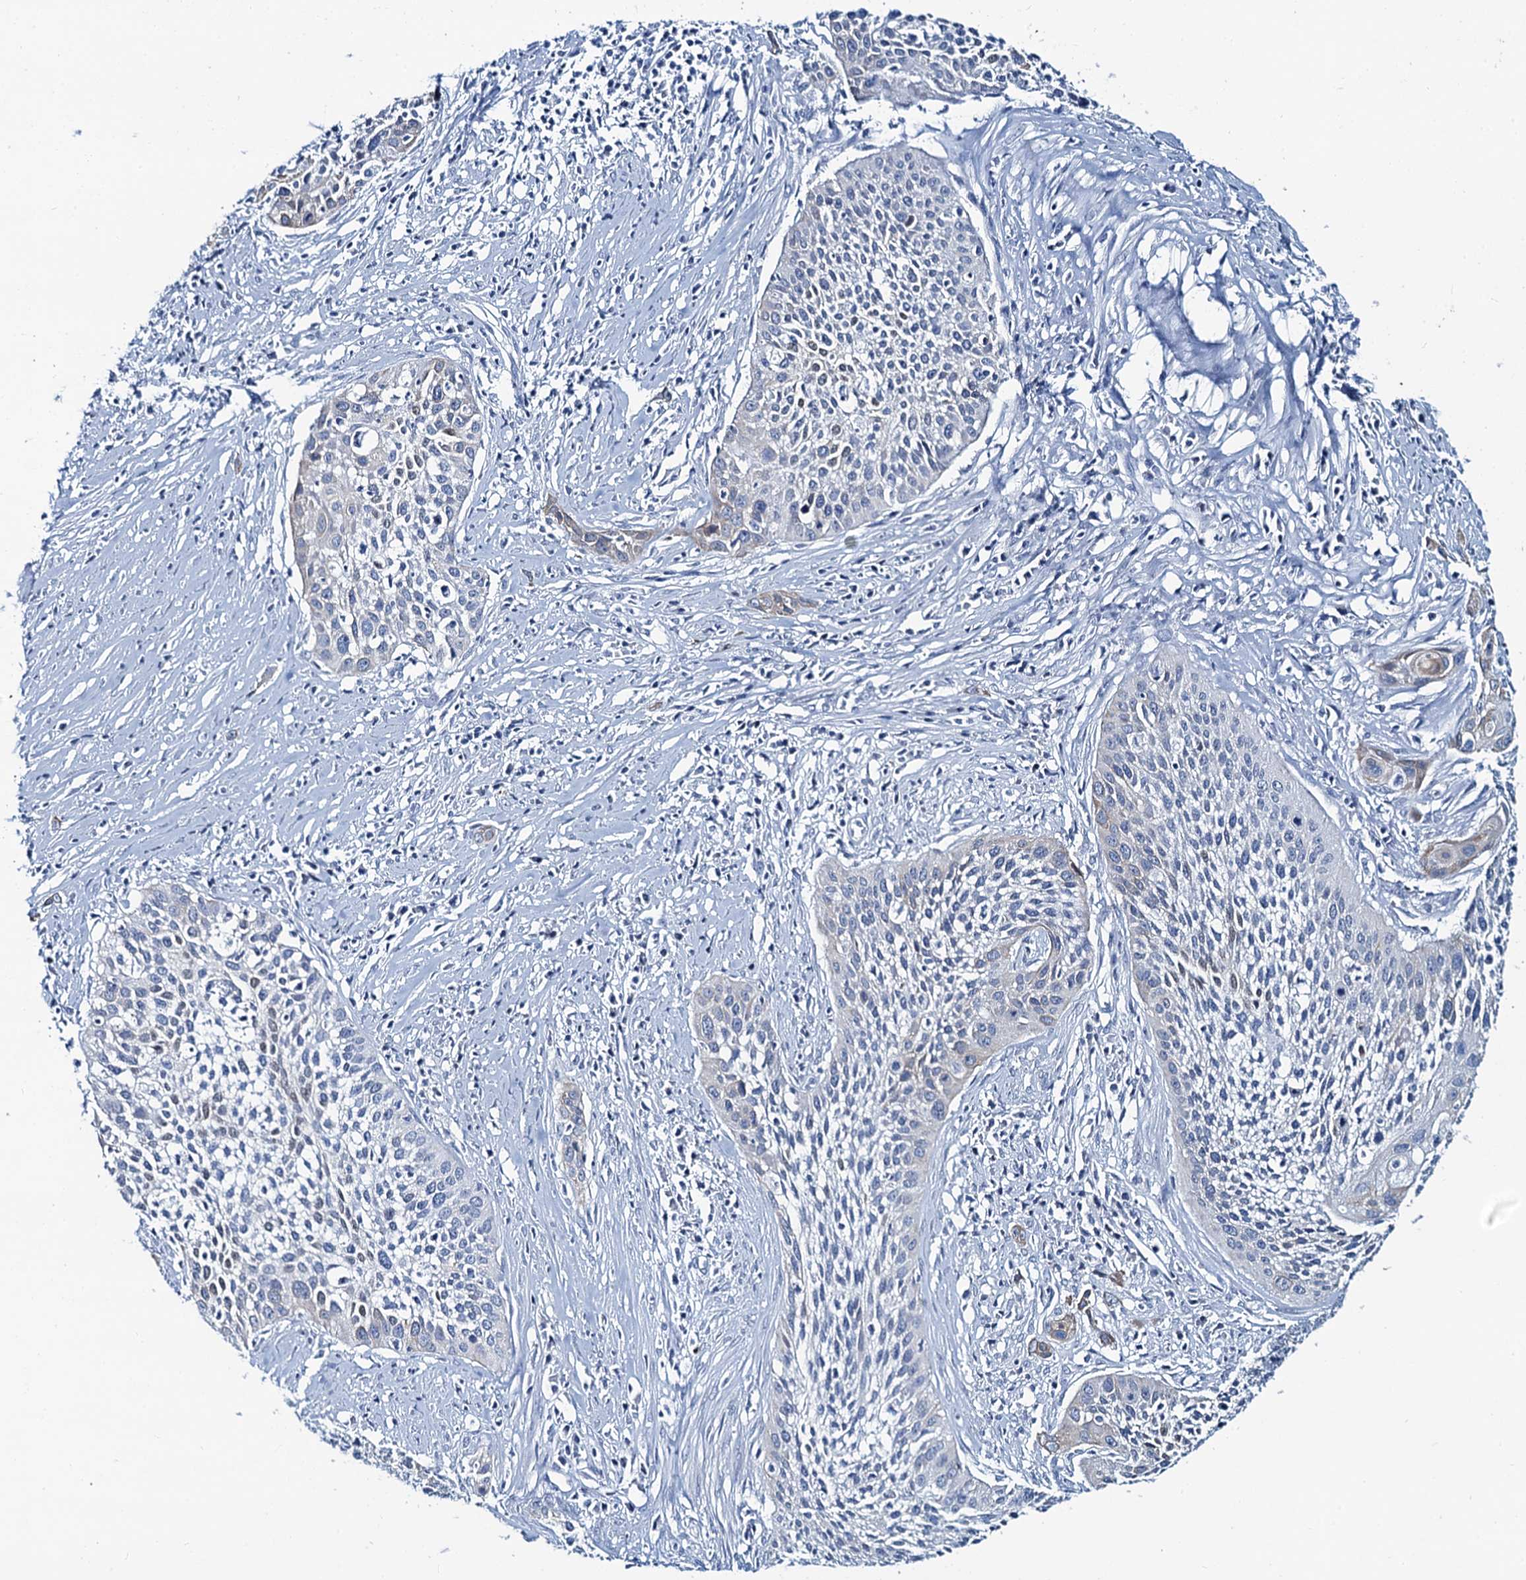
{"staining": {"intensity": "weak", "quantity": "<25%", "location": "cytoplasmic/membranous"}, "tissue": "cervical cancer", "cell_type": "Tumor cells", "image_type": "cancer", "snomed": [{"axis": "morphology", "description": "Squamous cell carcinoma, NOS"}, {"axis": "topography", "description": "Cervix"}], "caption": "Histopathology image shows no significant protein expression in tumor cells of cervical cancer.", "gene": "TOX3", "patient": {"sex": "female", "age": 34}}